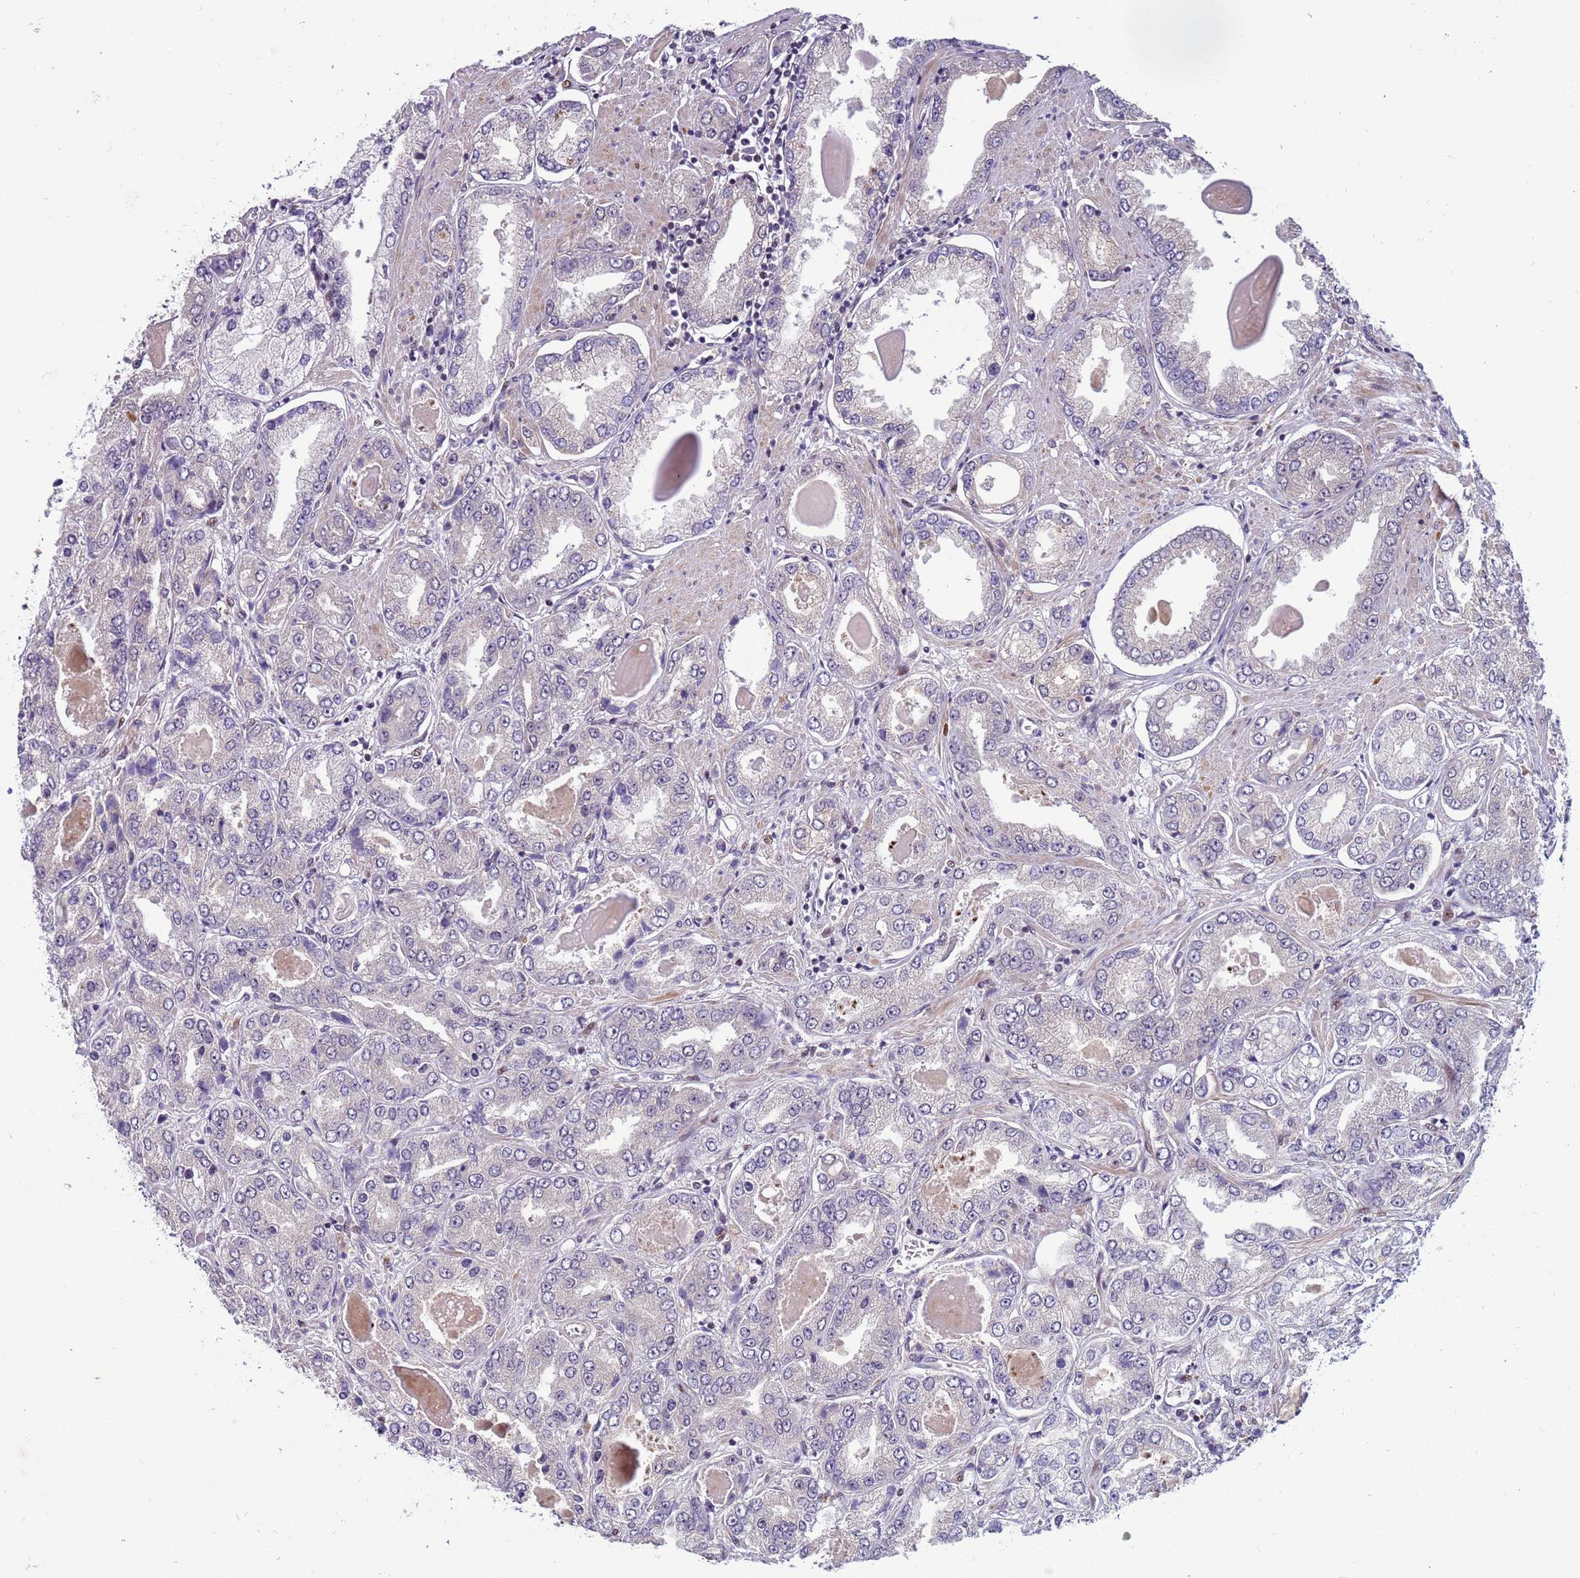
{"staining": {"intensity": "negative", "quantity": "none", "location": "none"}, "tissue": "prostate cancer", "cell_type": "Tumor cells", "image_type": "cancer", "snomed": [{"axis": "morphology", "description": "Adenocarcinoma, High grade"}, {"axis": "topography", "description": "Prostate"}], "caption": "IHC of prostate cancer (high-grade adenocarcinoma) exhibits no expression in tumor cells.", "gene": "SHC3", "patient": {"sex": "male", "age": 68}}